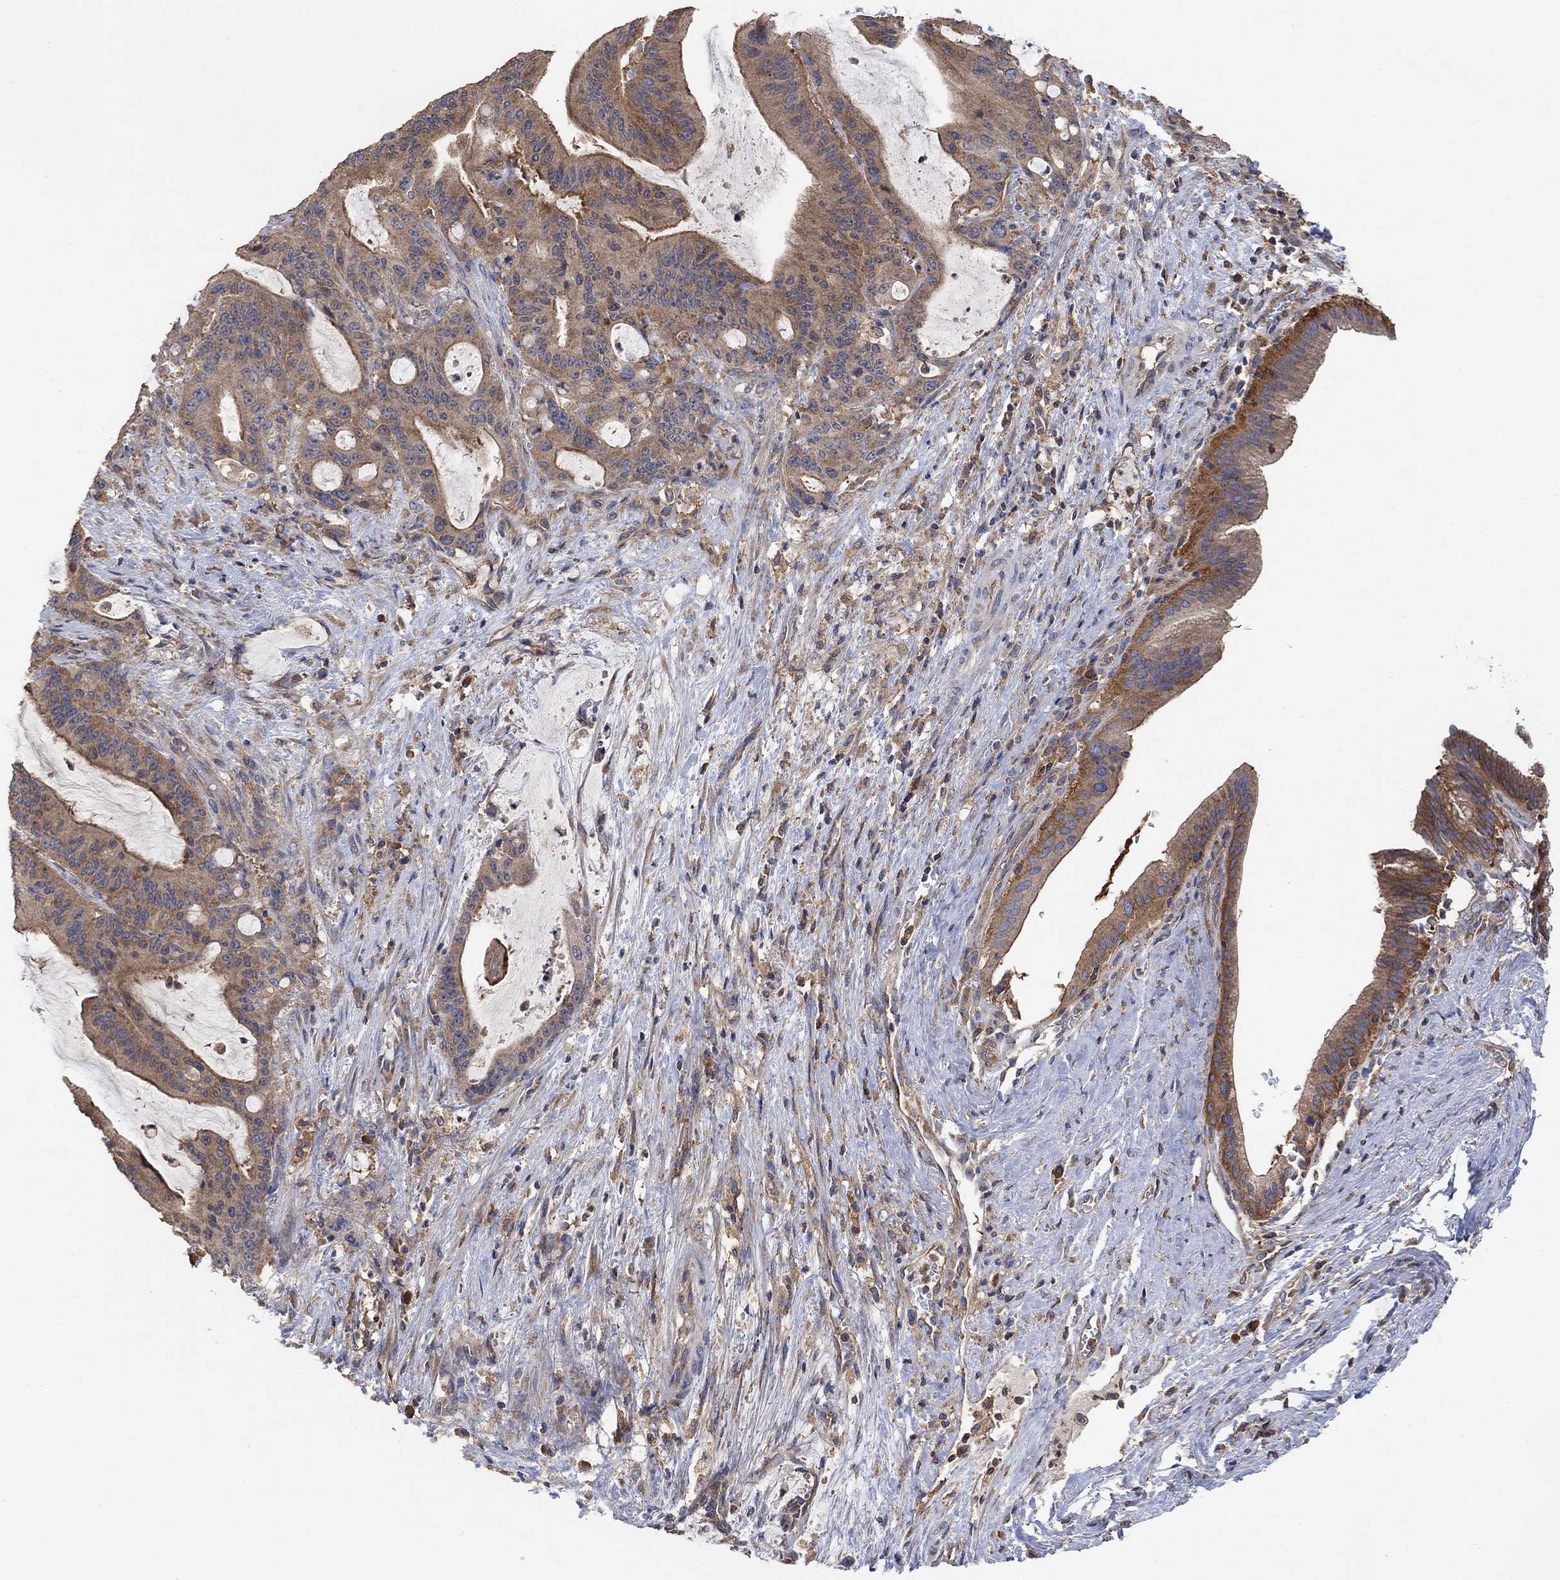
{"staining": {"intensity": "moderate", "quantity": ">75%", "location": "cytoplasmic/membranous"}, "tissue": "liver cancer", "cell_type": "Tumor cells", "image_type": "cancer", "snomed": [{"axis": "morphology", "description": "Cholangiocarcinoma"}, {"axis": "topography", "description": "Liver"}], "caption": "IHC (DAB) staining of liver cholangiocarcinoma reveals moderate cytoplasmic/membranous protein expression in approximately >75% of tumor cells.", "gene": "BLOC1S3", "patient": {"sex": "female", "age": 73}}